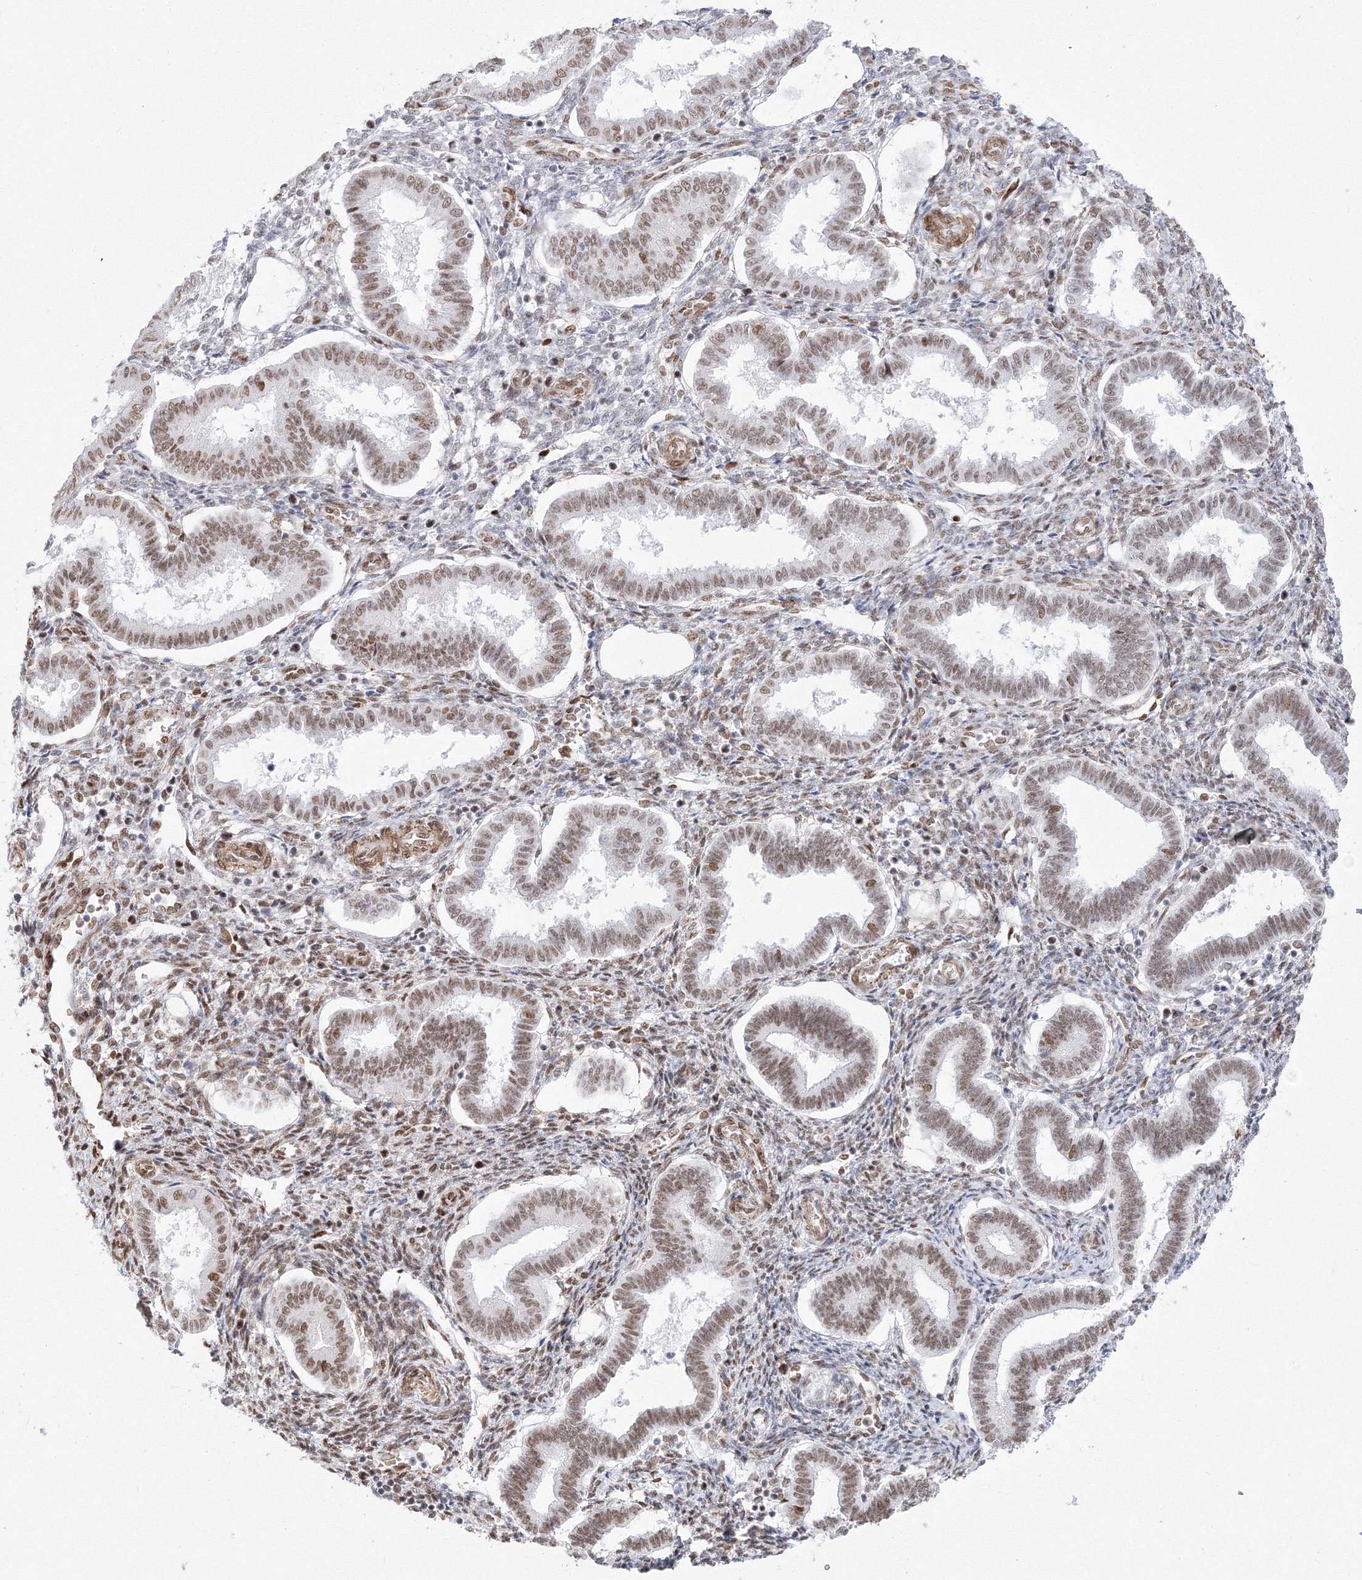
{"staining": {"intensity": "moderate", "quantity": ">75%", "location": "nuclear"}, "tissue": "endometrium", "cell_type": "Cells in endometrial stroma", "image_type": "normal", "snomed": [{"axis": "morphology", "description": "Normal tissue, NOS"}, {"axis": "topography", "description": "Endometrium"}], "caption": "Immunohistochemistry histopathology image of normal endometrium: endometrium stained using immunohistochemistry (IHC) exhibits medium levels of moderate protein expression localized specifically in the nuclear of cells in endometrial stroma, appearing as a nuclear brown color.", "gene": "ZNF638", "patient": {"sex": "female", "age": 24}}